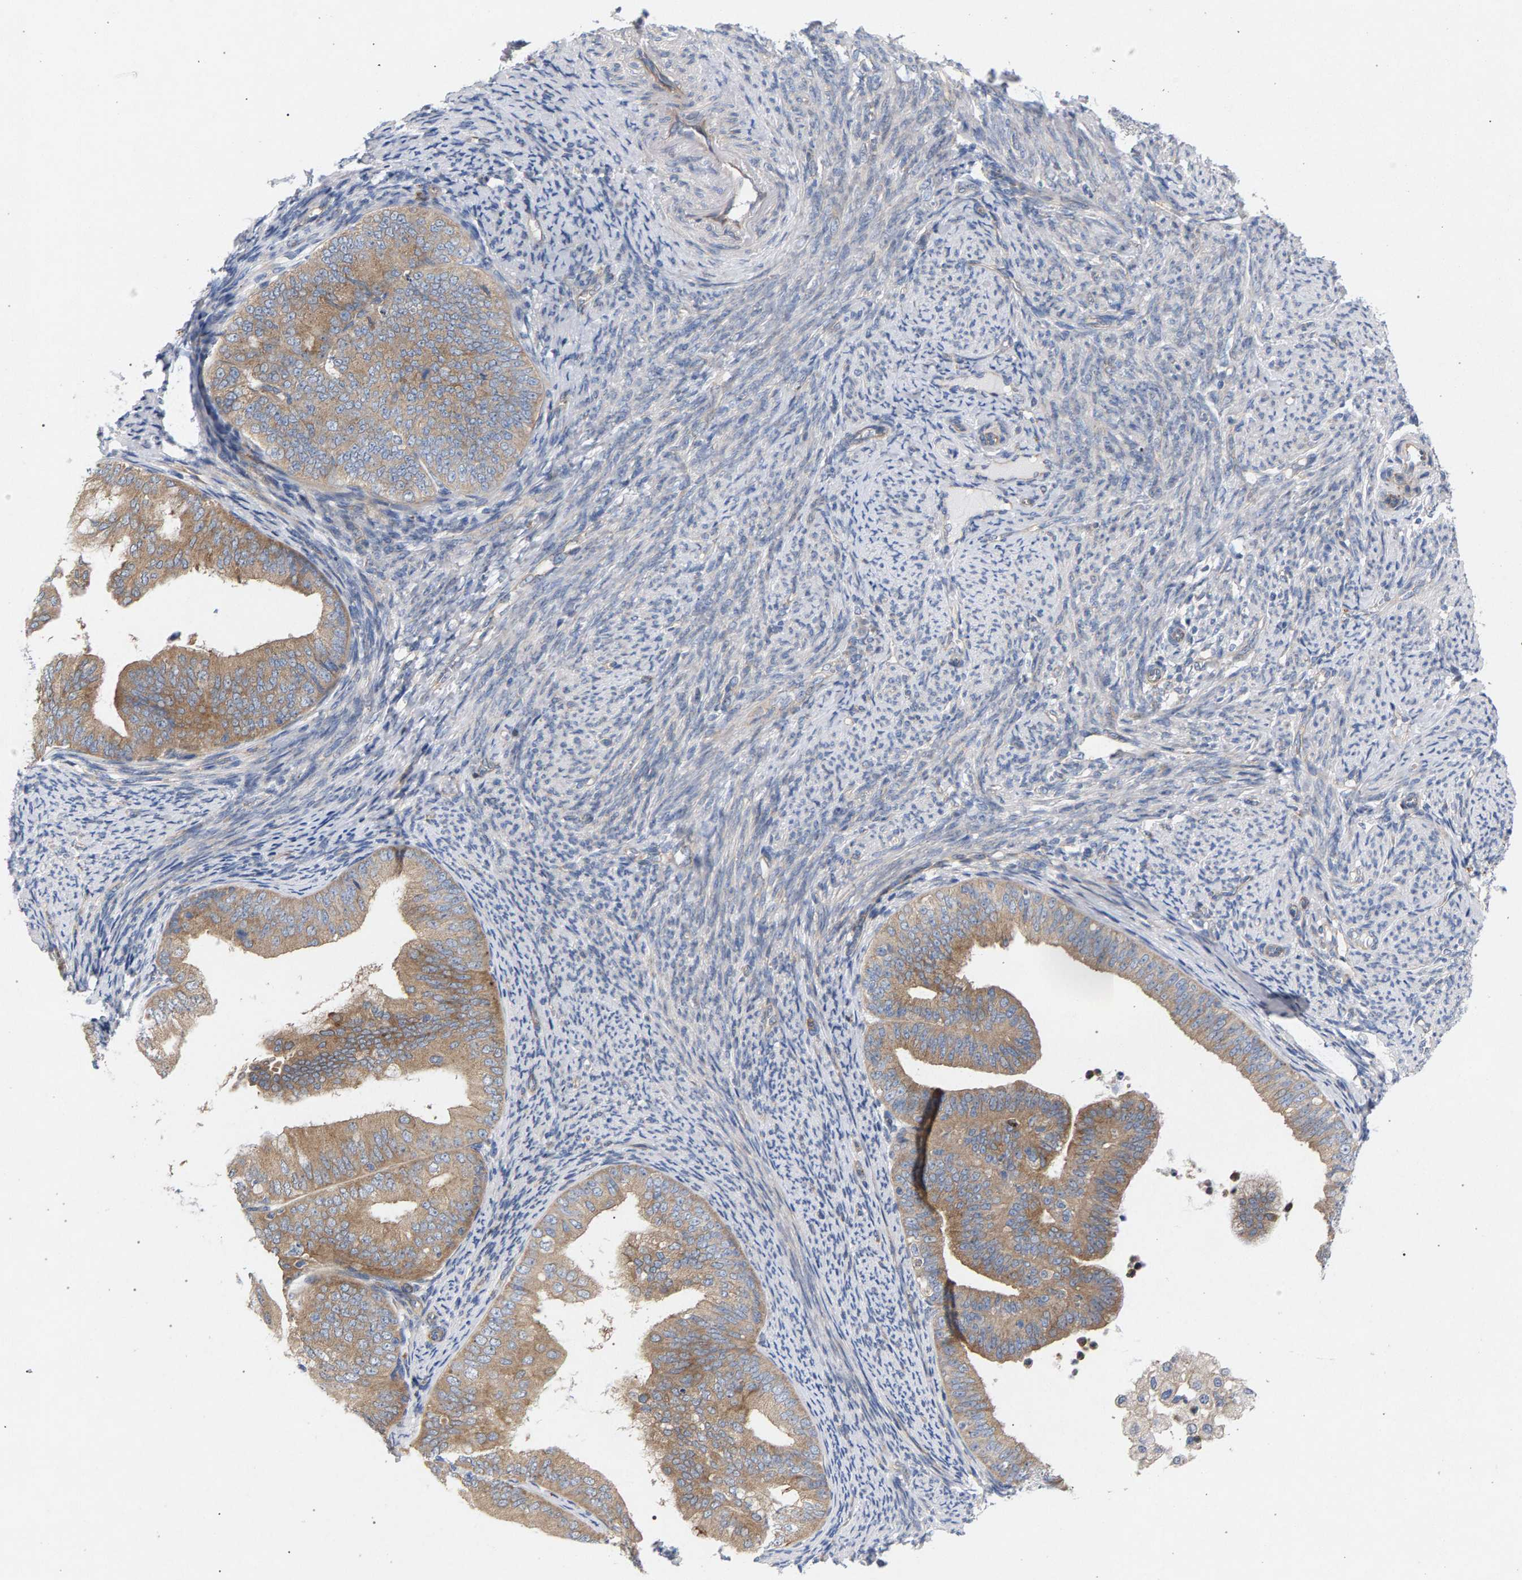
{"staining": {"intensity": "moderate", "quantity": ">75%", "location": "cytoplasmic/membranous"}, "tissue": "endometrial cancer", "cell_type": "Tumor cells", "image_type": "cancer", "snomed": [{"axis": "morphology", "description": "Adenocarcinoma, NOS"}, {"axis": "topography", "description": "Endometrium"}], "caption": "IHC image of human endometrial cancer stained for a protein (brown), which reveals medium levels of moderate cytoplasmic/membranous expression in about >75% of tumor cells.", "gene": "MAMDC2", "patient": {"sex": "female", "age": 63}}